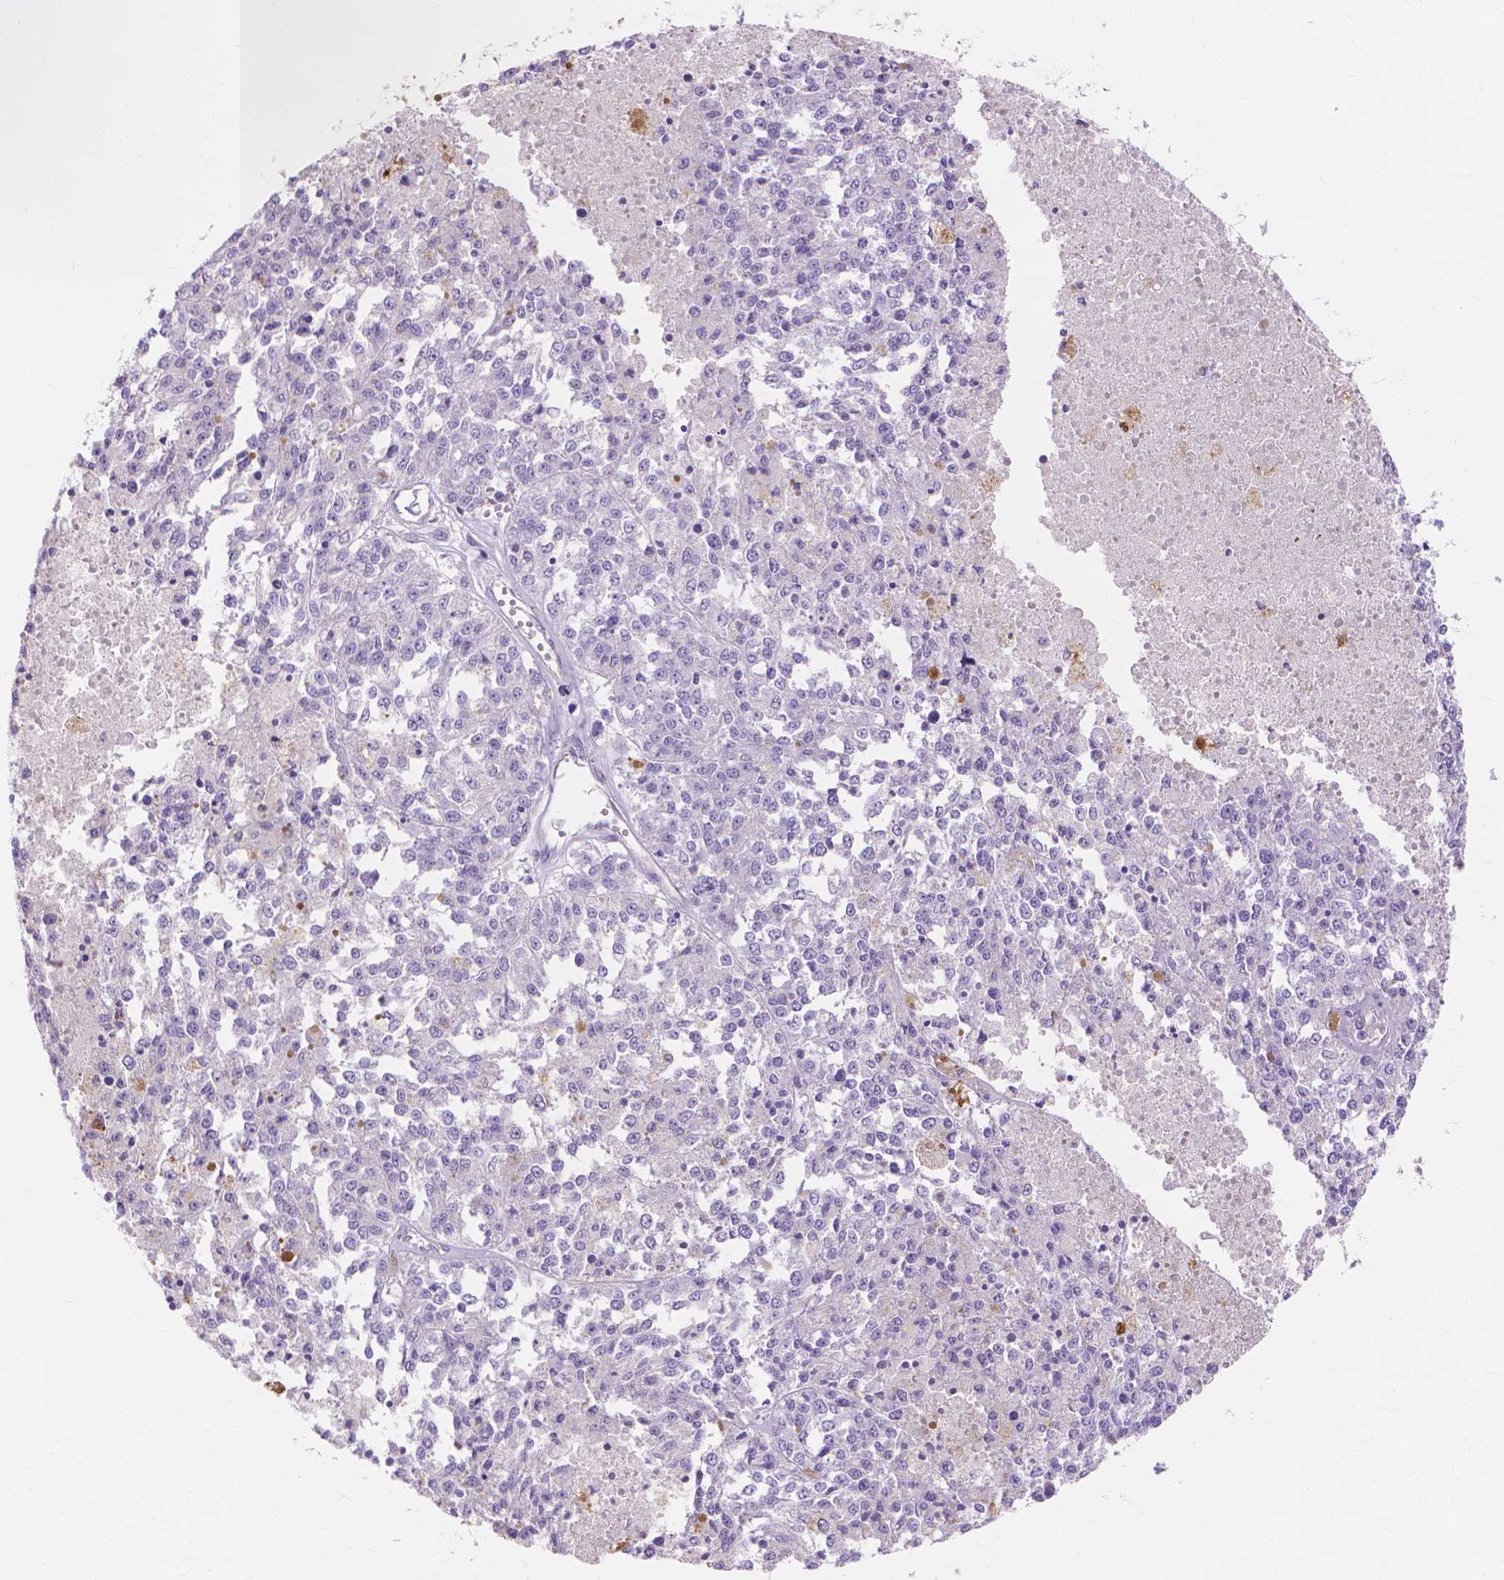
{"staining": {"intensity": "negative", "quantity": "none", "location": "none"}, "tissue": "melanoma", "cell_type": "Tumor cells", "image_type": "cancer", "snomed": [{"axis": "morphology", "description": "Malignant melanoma, Metastatic site"}, {"axis": "topography", "description": "Lymph node"}], "caption": "The micrograph shows no staining of tumor cells in malignant melanoma (metastatic site).", "gene": "MBLAC1", "patient": {"sex": "female", "age": 64}}